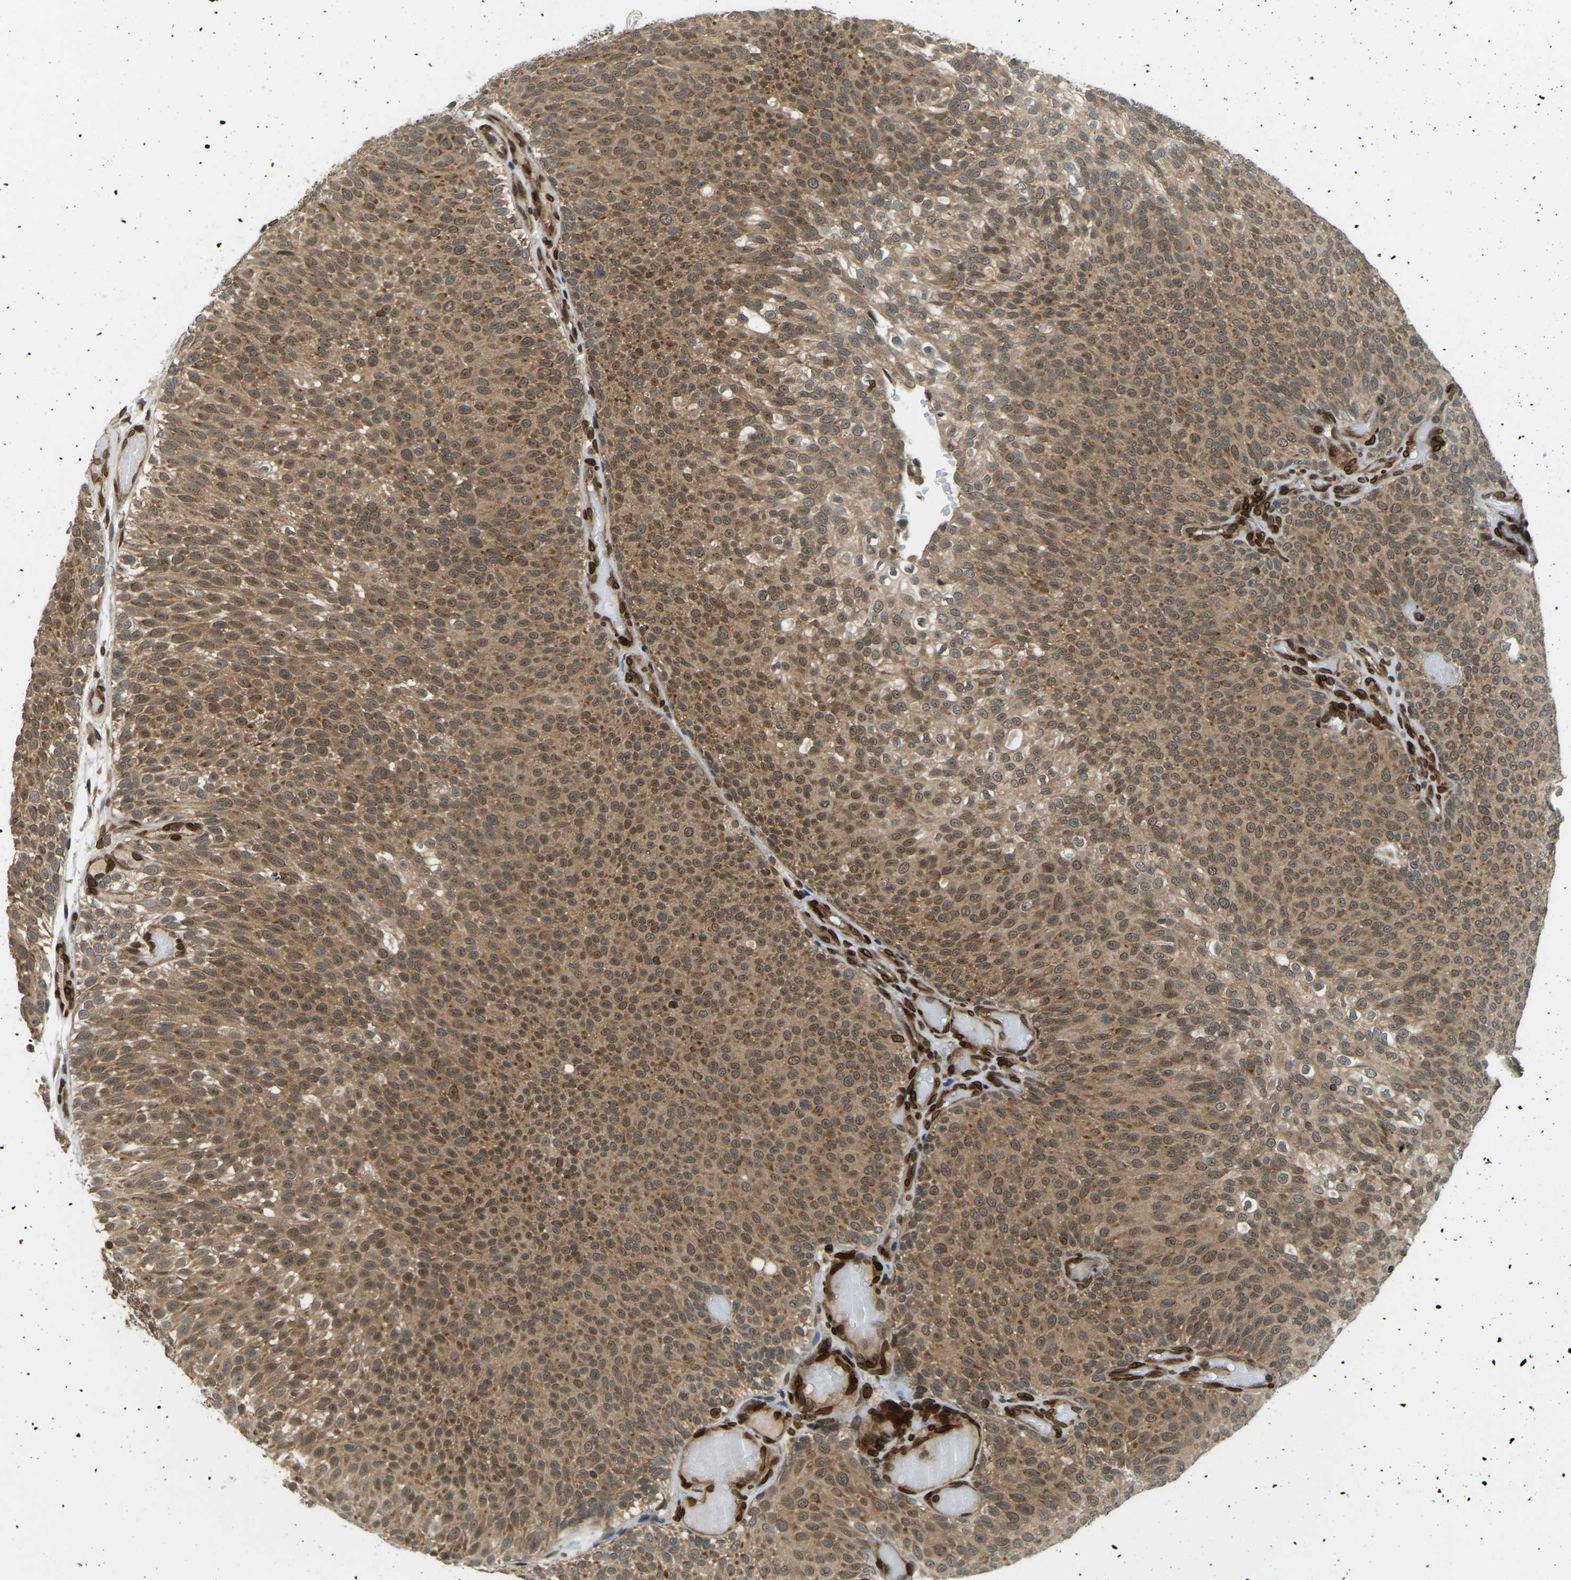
{"staining": {"intensity": "moderate", "quantity": ">75%", "location": "cytoplasmic/membranous,nuclear"}, "tissue": "urothelial cancer", "cell_type": "Tumor cells", "image_type": "cancer", "snomed": [{"axis": "morphology", "description": "Urothelial carcinoma, Low grade"}, {"axis": "topography", "description": "Urinary bladder"}], "caption": "This is an image of immunohistochemistry (IHC) staining of urothelial cancer, which shows moderate staining in the cytoplasmic/membranous and nuclear of tumor cells.", "gene": "SYNE1", "patient": {"sex": "male", "age": 78}}